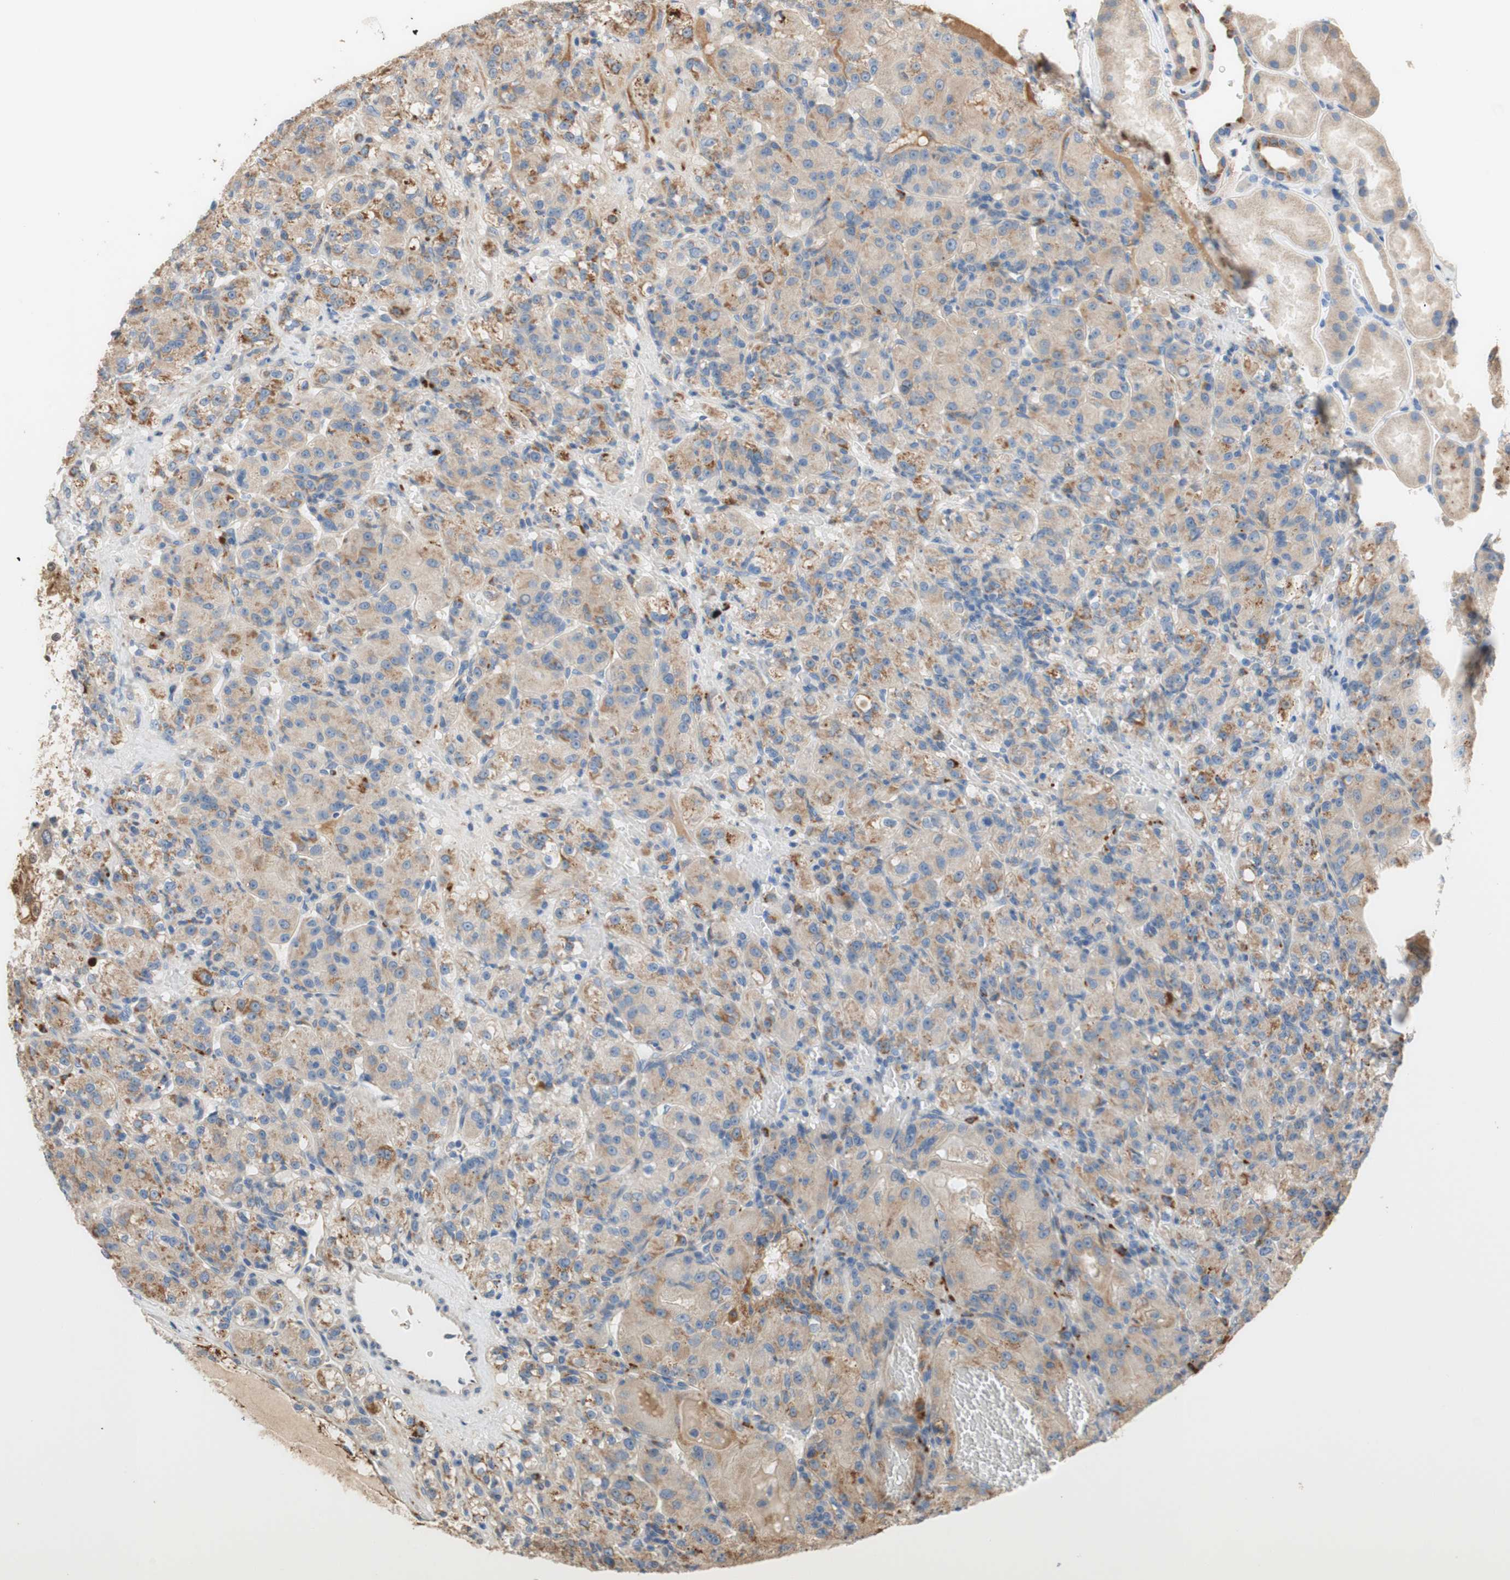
{"staining": {"intensity": "weak", "quantity": ">75%", "location": "cytoplasmic/membranous"}, "tissue": "renal cancer", "cell_type": "Tumor cells", "image_type": "cancer", "snomed": [{"axis": "morphology", "description": "Adenocarcinoma, NOS"}, {"axis": "topography", "description": "Kidney"}], "caption": "High-magnification brightfield microscopy of renal cancer (adenocarcinoma) stained with DAB (3,3'-diaminobenzidine) (brown) and counterstained with hematoxylin (blue). tumor cells exhibit weak cytoplasmic/membranous positivity is appreciated in approximately>75% of cells.", "gene": "PTPN21", "patient": {"sex": "male", "age": 61}}